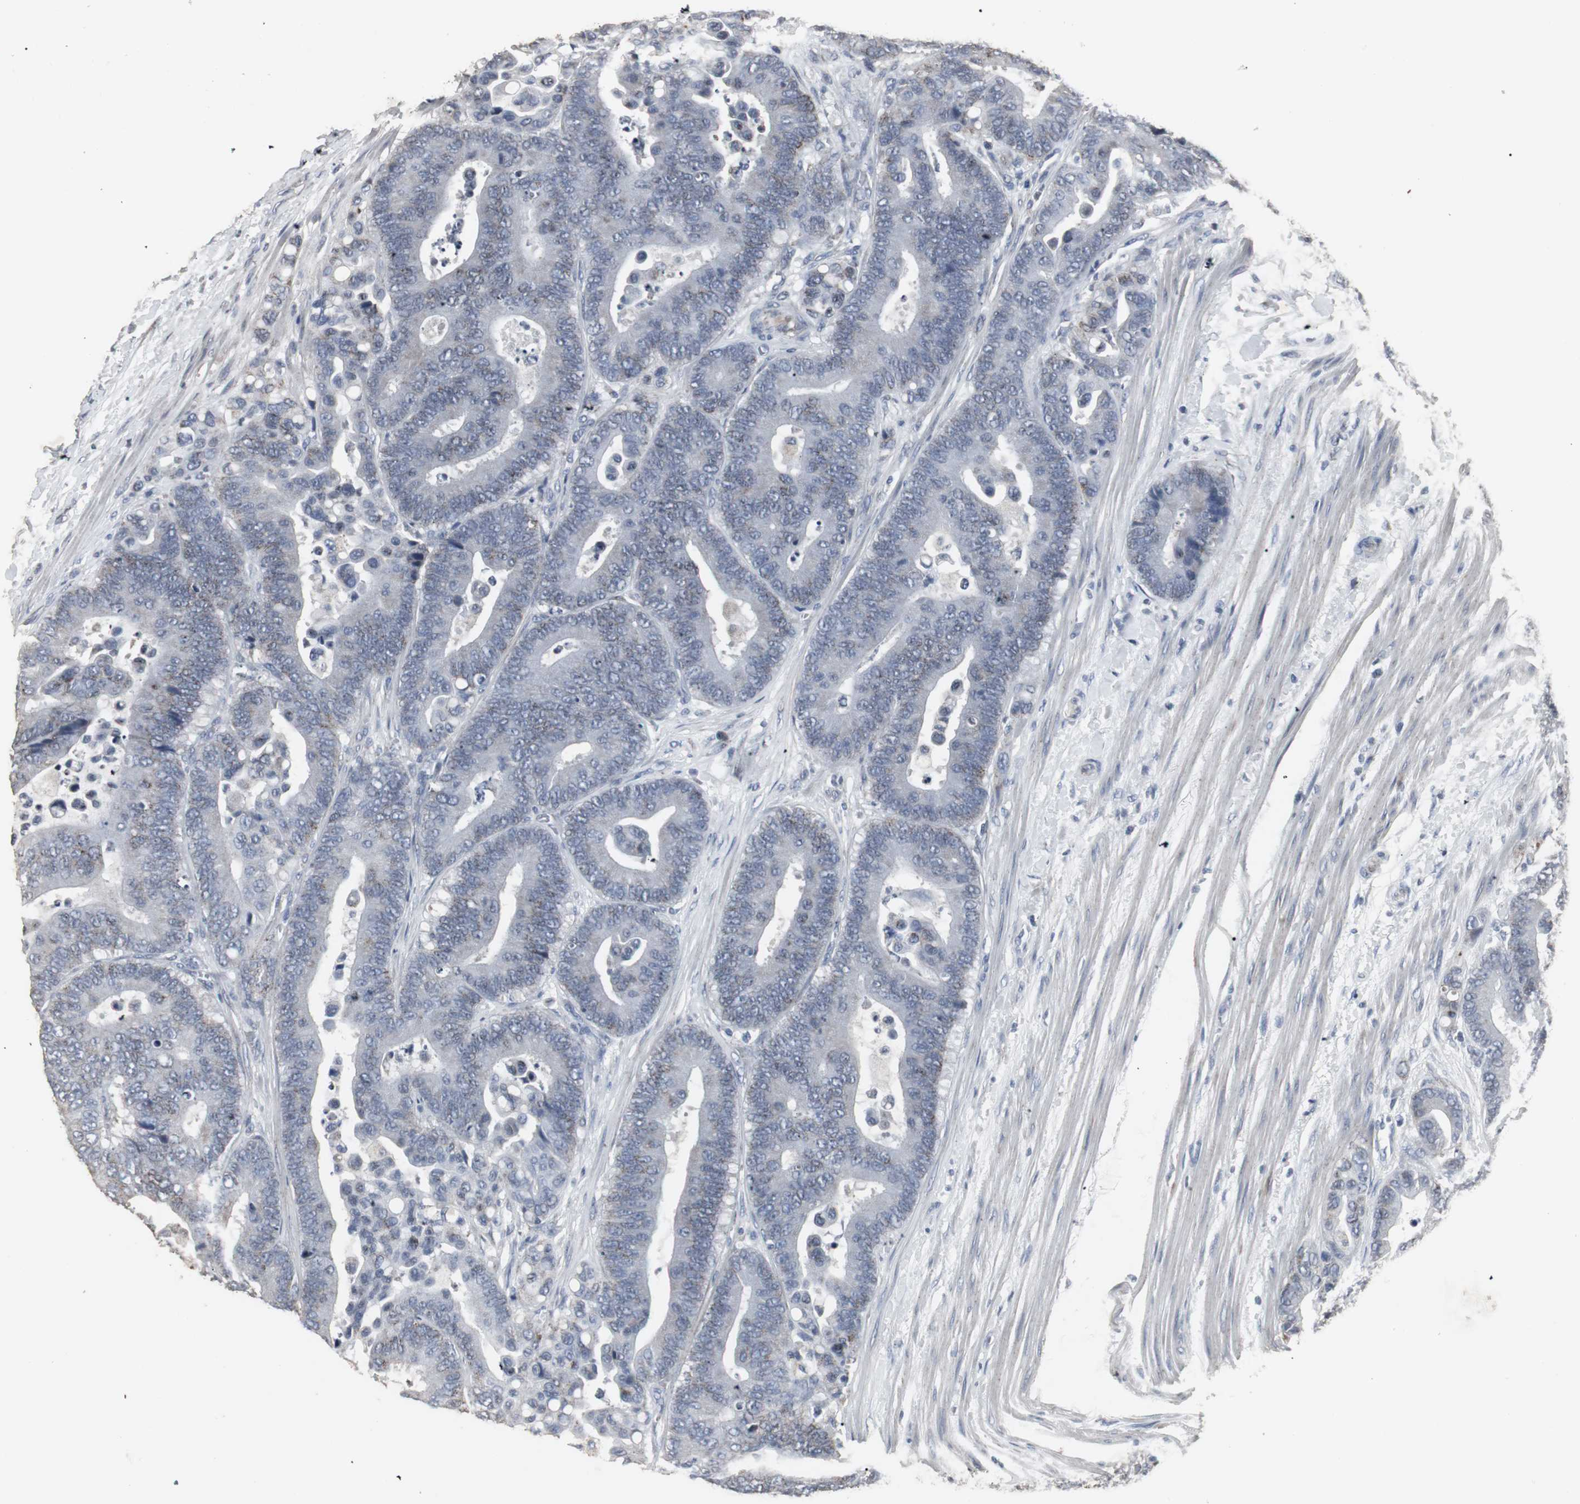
{"staining": {"intensity": "weak", "quantity": "<25%", "location": "cytoplasmic/membranous"}, "tissue": "colorectal cancer", "cell_type": "Tumor cells", "image_type": "cancer", "snomed": [{"axis": "morphology", "description": "Normal tissue, NOS"}, {"axis": "morphology", "description": "Adenocarcinoma, NOS"}, {"axis": "topography", "description": "Colon"}], "caption": "This is an IHC photomicrograph of human colorectal cancer. There is no positivity in tumor cells.", "gene": "ACAA1", "patient": {"sex": "male", "age": 82}}